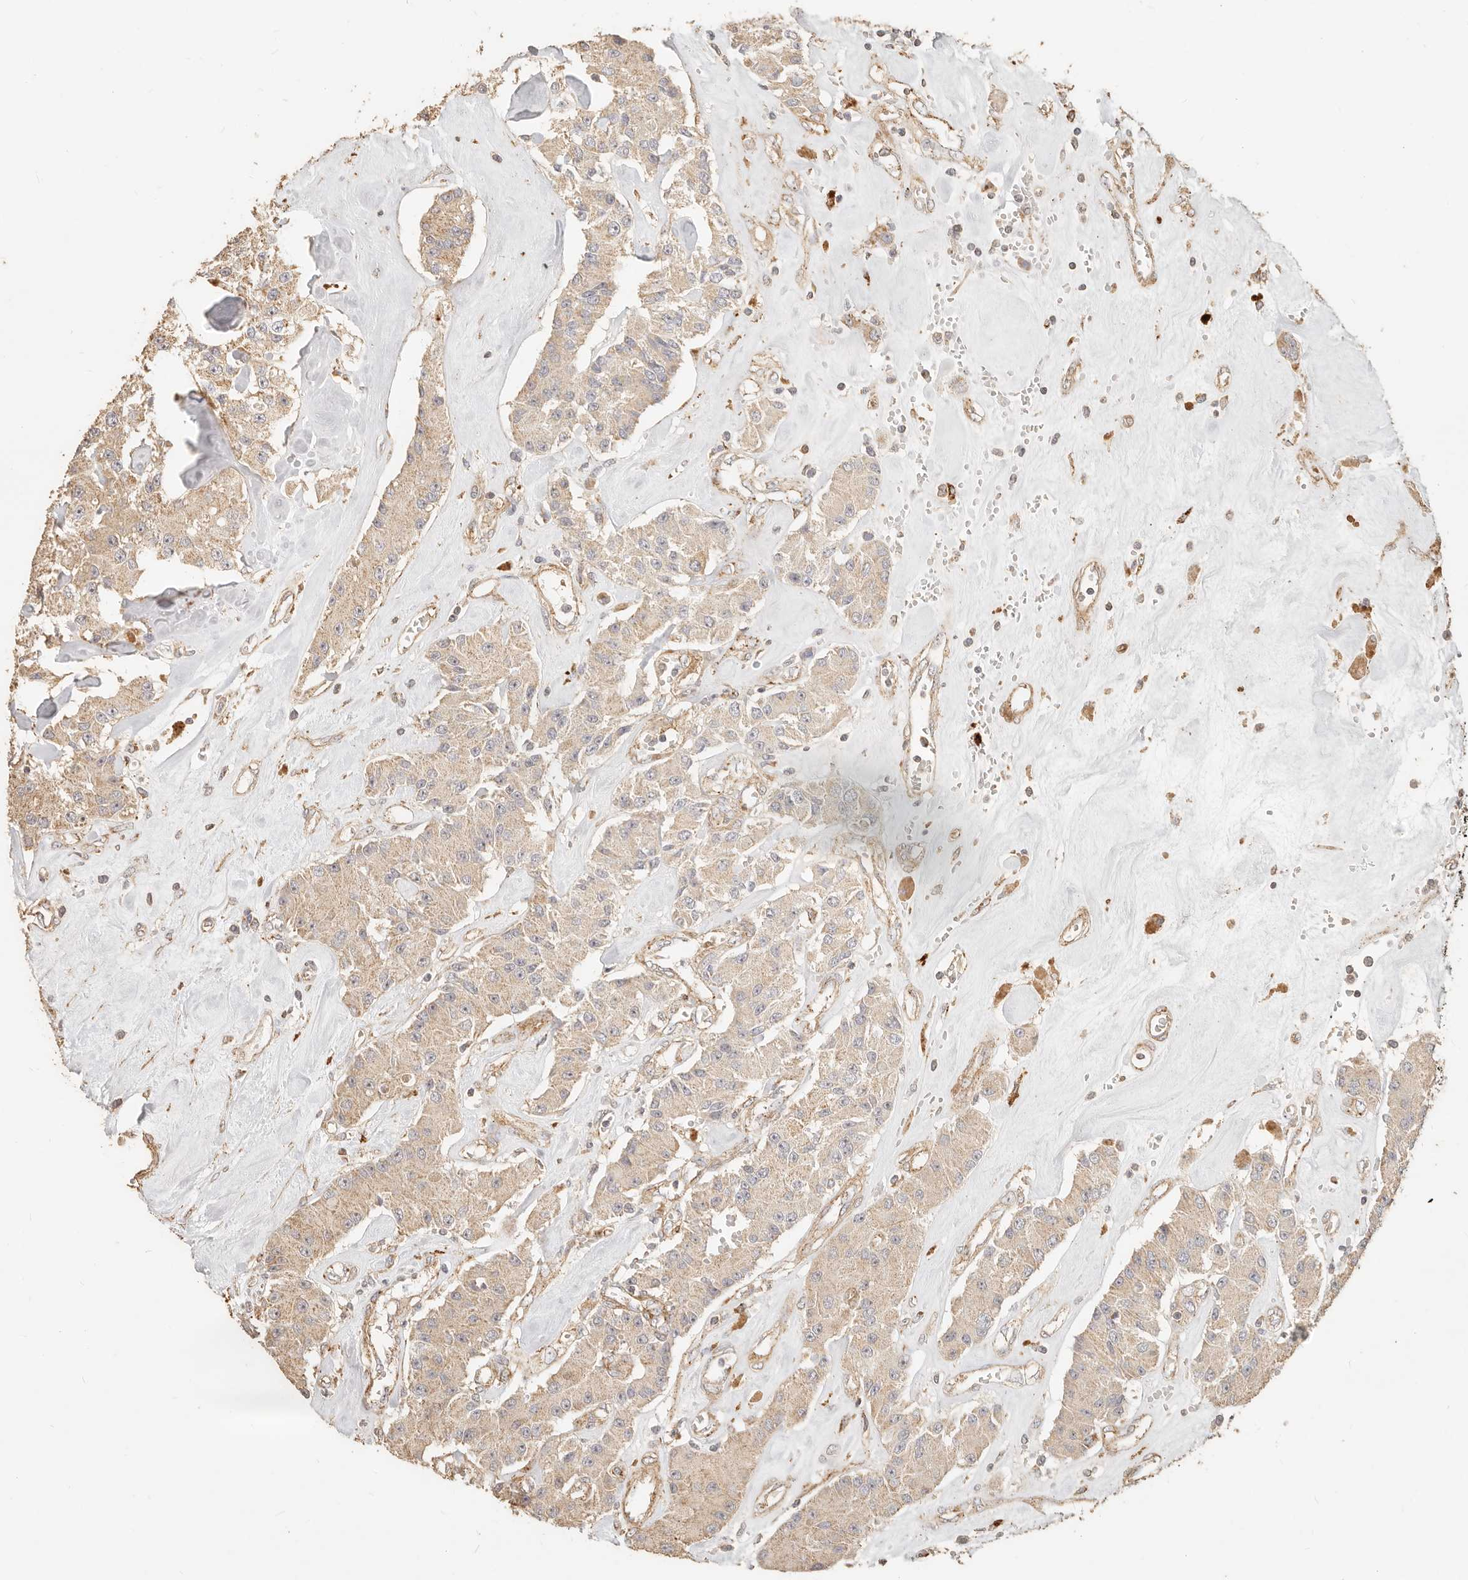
{"staining": {"intensity": "weak", "quantity": ">75%", "location": "cytoplasmic/membranous"}, "tissue": "carcinoid", "cell_type": "Tumor cells", "image_type": "cancer", "snomed": [{"axis": "morphology", "description": "Carcinoid, malignant, NOS"}, {"axis": "topography", "description": "Pancreas"}], "caption": "Immunohistochemical staining of carcinoid (malignant) reveals low levels of weak cytoplasmic/membranous staining in about >75% of tumor cells. (brown staining indicates protein expression, while blue staining denotes nuclei).", "gene": "PTPN22", "patient": {"sex": "male", "age": 41}}